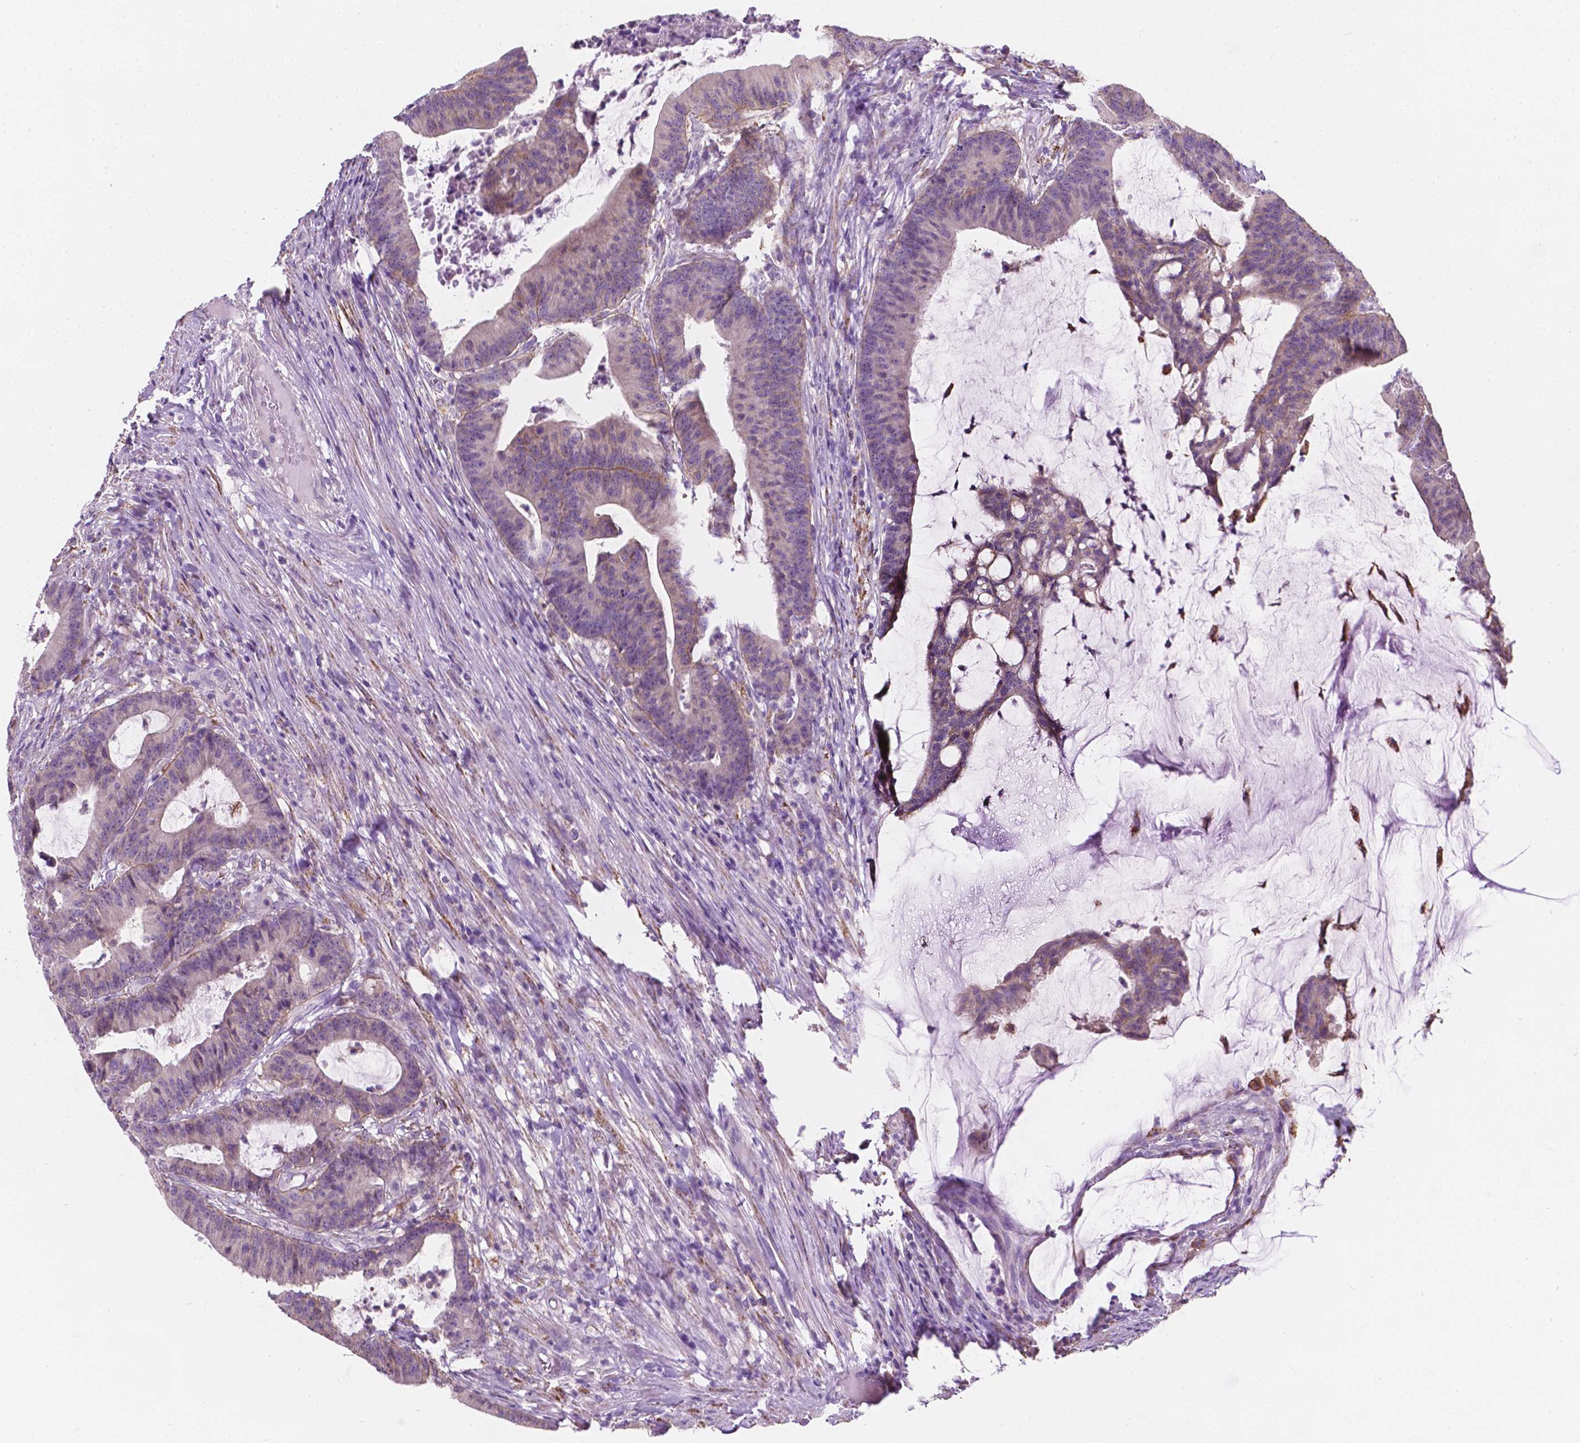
{"staining": {"intensity": "negative", "quantity": "none", "location": "none"}, "tissue": "colorectal cancer", "cell_type": "Tumor cells", "image_type": "cancer", "snomed": [{"axis": "morphology", "description": "Adenocarcinoma, NOS"}, {"axis": "topography", "description": "Colon"}], "caption": "Tumor cells show no significant expression in colorectal cancer (adenocarcinoma).", "gene": "NOS1AP", "patient": {"sex": "female", "age": 78}}